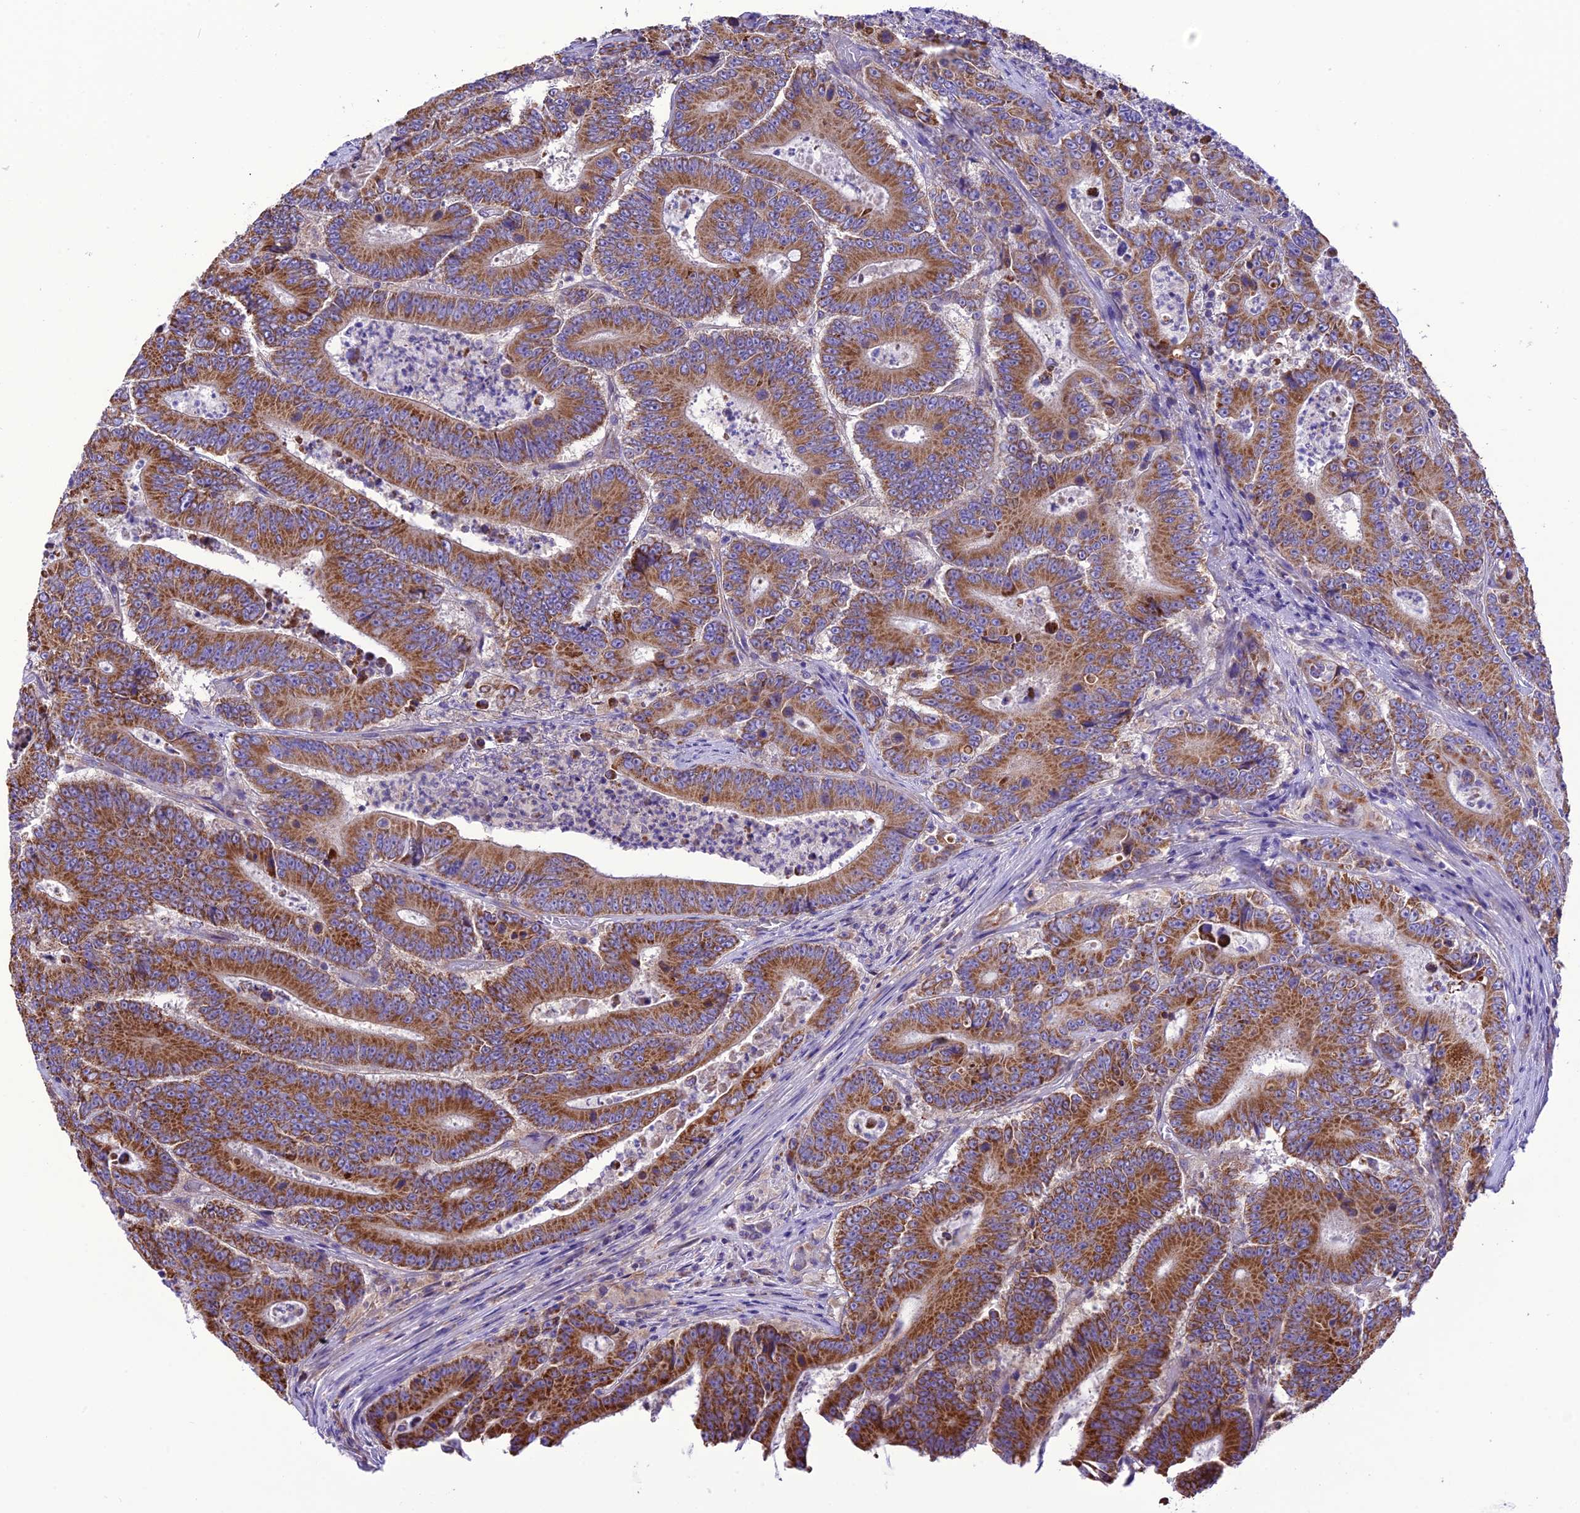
{"staining": {"intensity": "strong", "quantity": ">75%", "location": "cytoplasmic/membranous"}, "tissue": "colorectal cancer", "cell_type": "Tumor cells", "image_type": "cancer", "snomed": [{"axis": "morphology", "description": "Adenocarcinoma, NOS"}, {"axis": "topography", "description": "Colon"}], "caption": "Immunohistochemical staining of colorectal cancer (adenocarcinoma) shows strong cytoplasmic/membranous protein staining in approximately >75% of tumor cells.", "gene": "MAP3K12", "patient": {"sex": "male", "age": 83}}